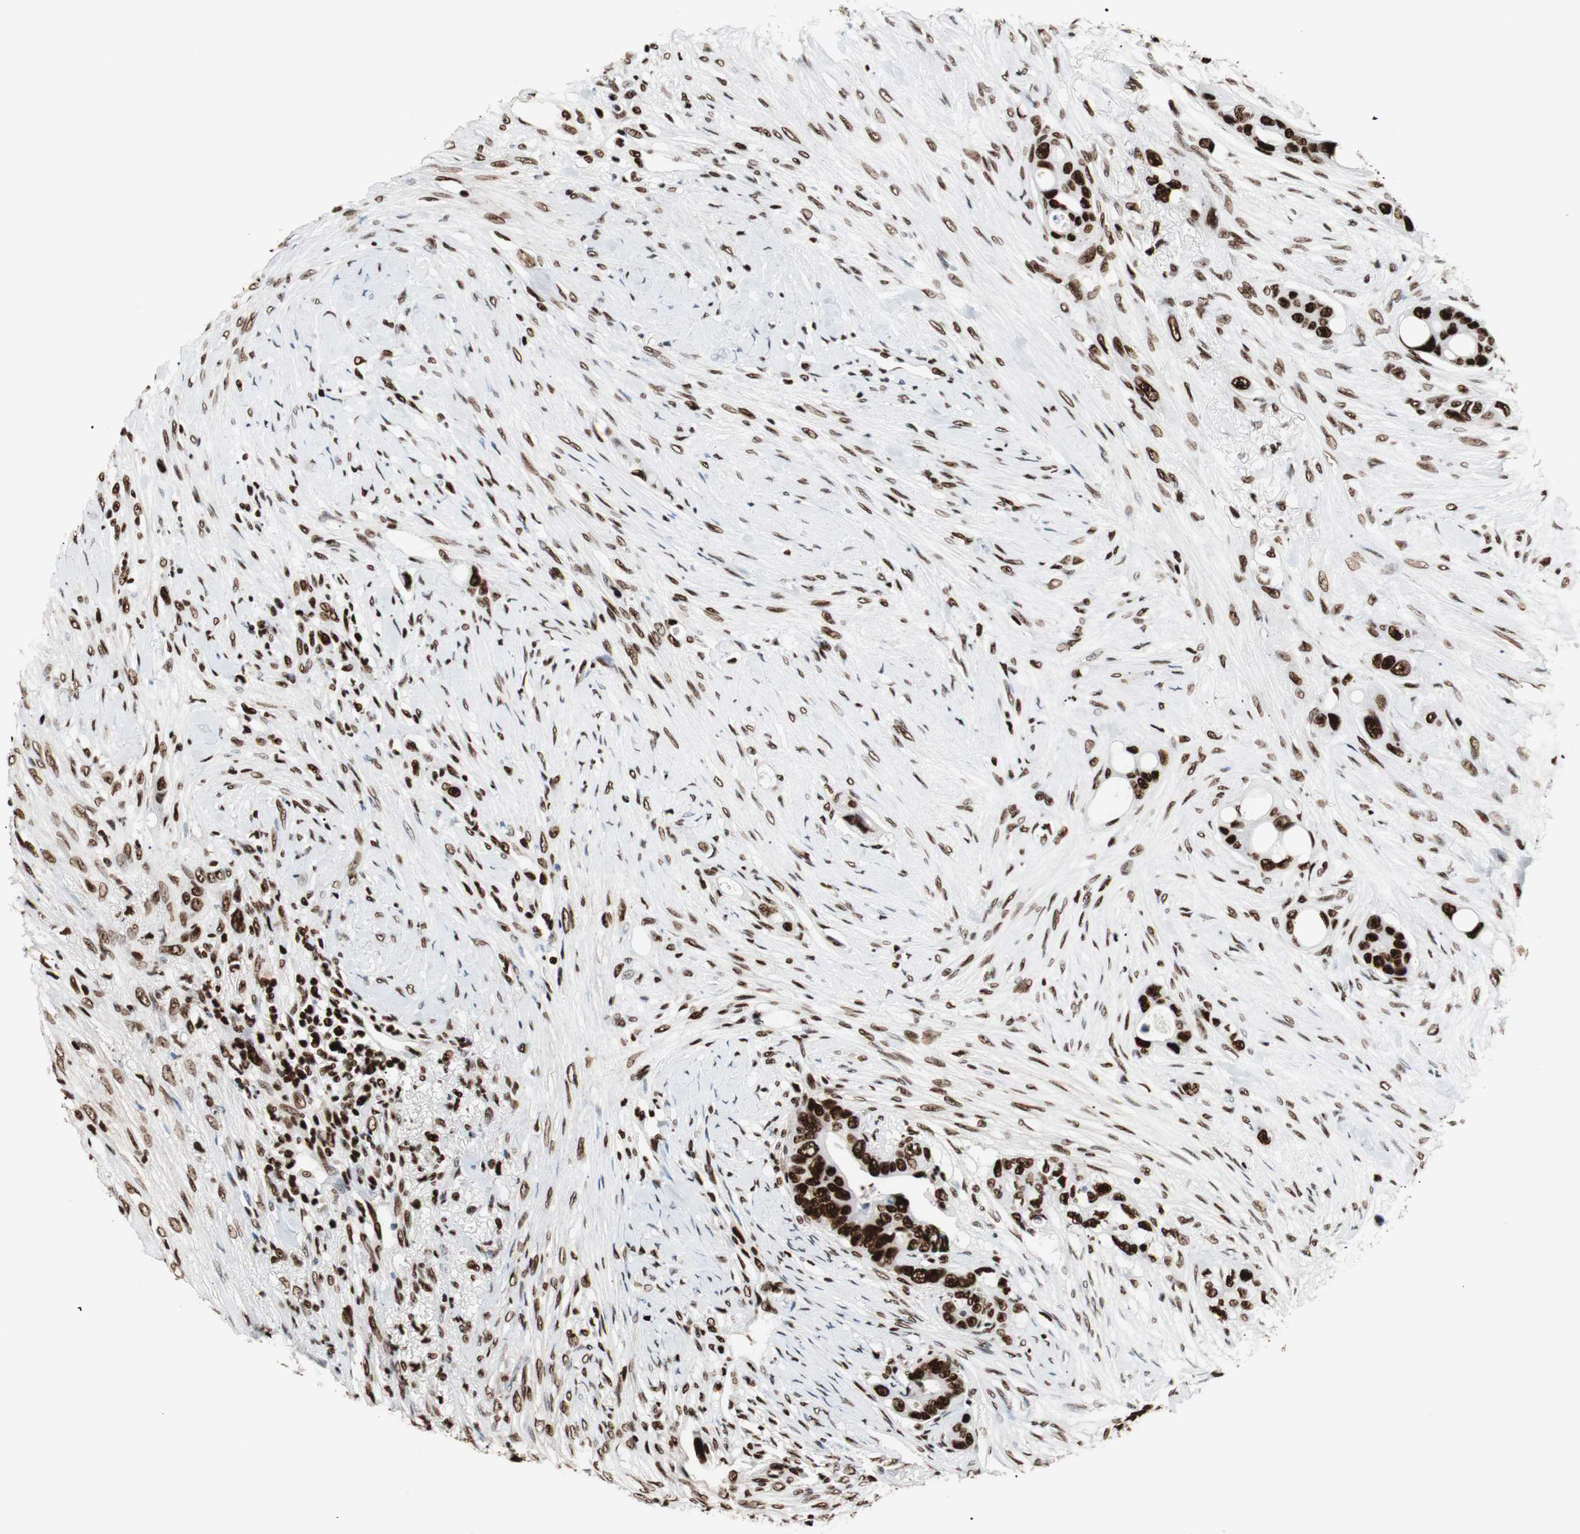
{"staining": {"intensity": "strong", "quantity": ">75%", "location": "nuclear"}, "tissue": "colorectal cancer", "cell_type": "Tumor cells", "image_type": "cancer", "snomed": [{"axis": "morphology", "description": "Adenocarcinoma, NOS"}, {"axis": "topography", "description": "Colon"}], "caption": "The micrograph shows staining of adenocarcinoma (colorectal), revealing strong nuclear protein staining (brown color) within tumor cells.", "gene": "MTA2", "patient": {"sex": "female", "age": 57}}